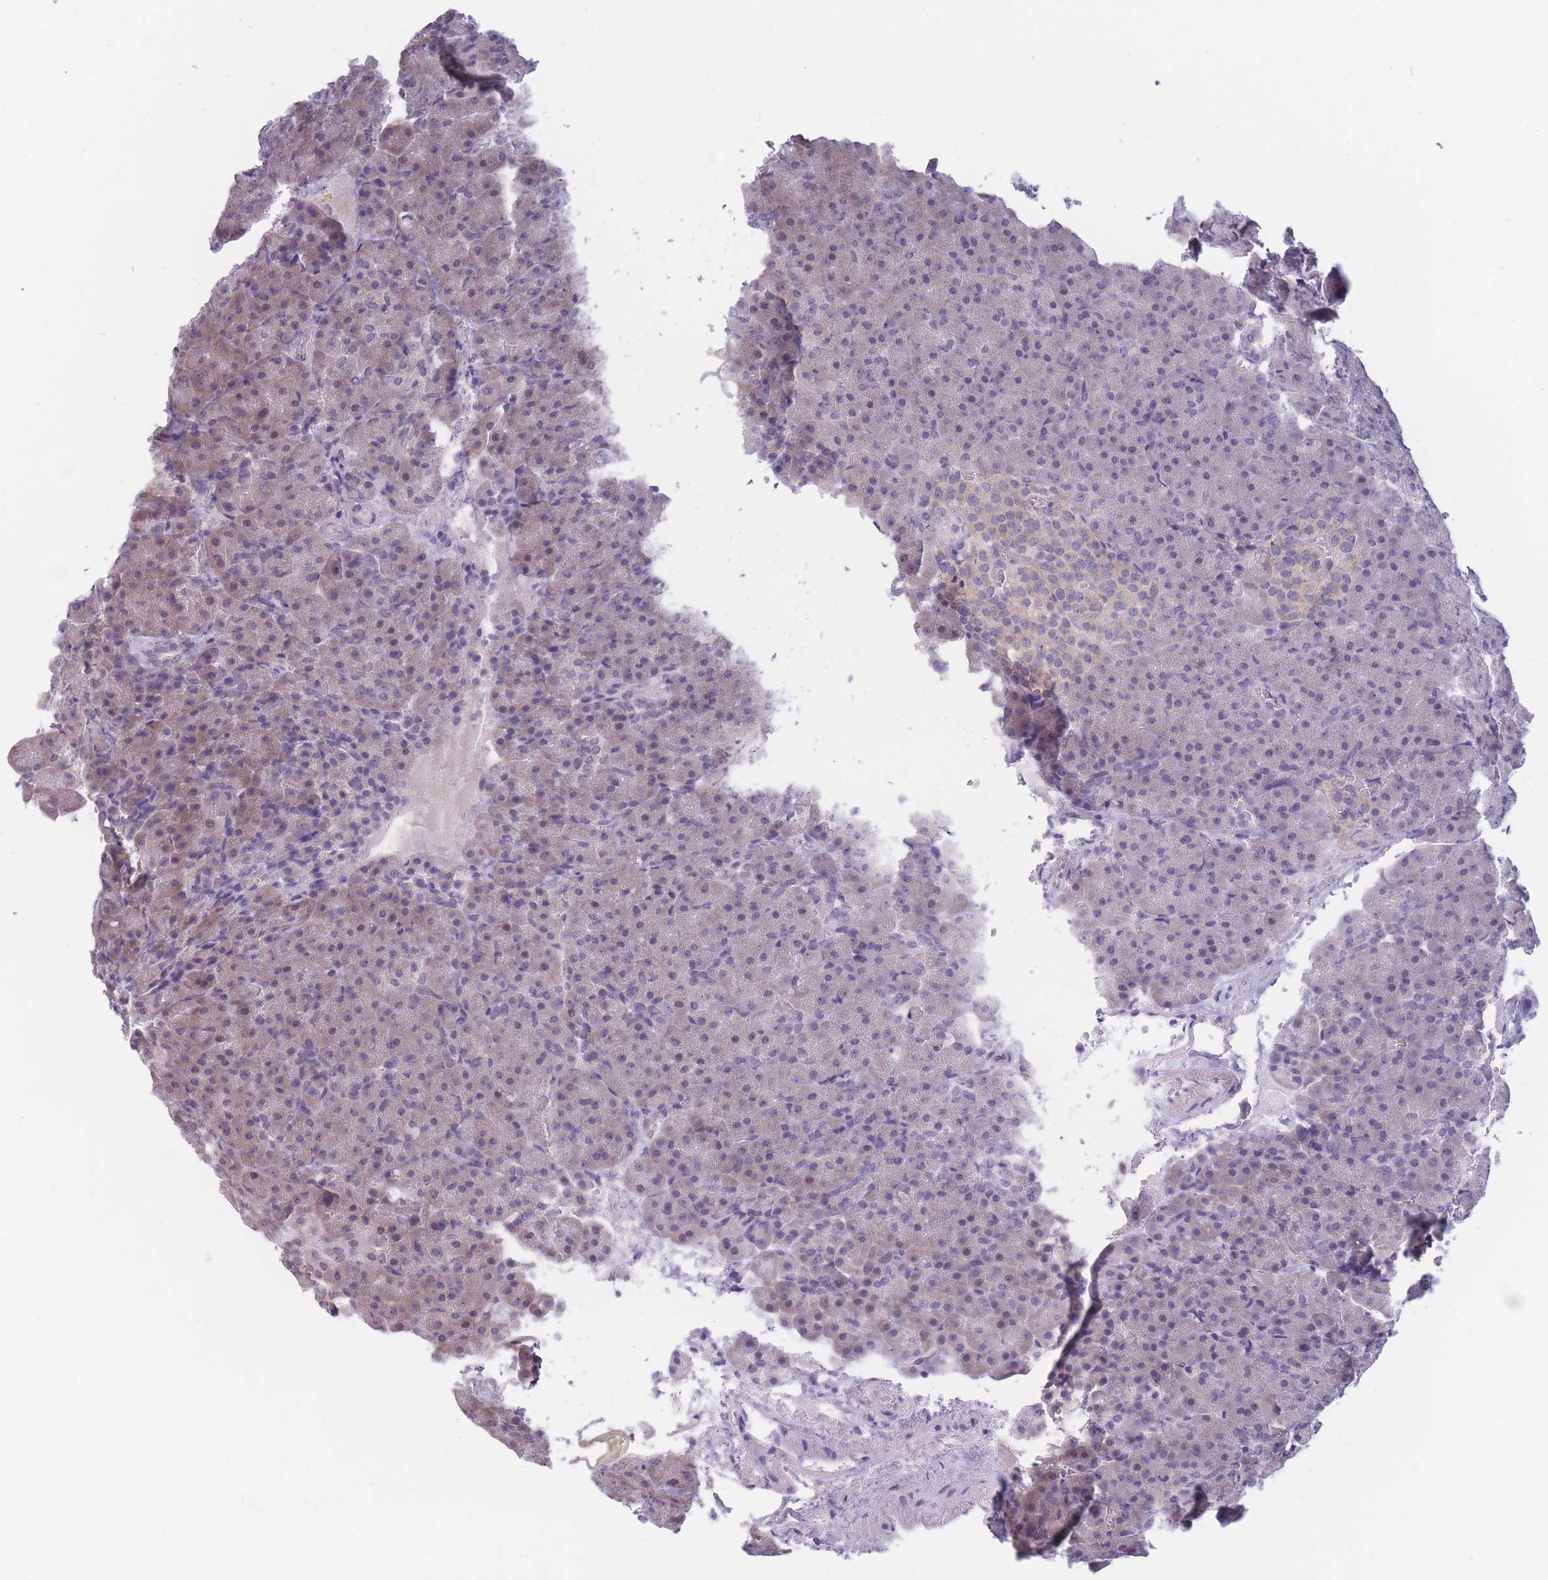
{"staining": {"intensity": "weak", "quantity": "25%-75%", "location": "cytoplasmic/membranous"}, "tissue": "pancreas", "cell_type": "Exocrine glandular cells", "image_type": "normal", "snomed": [{"axis": "morphology", "description": "Normal tissue, NOS"}, {"axis": "topography", "description": "Pancreas"}], "caption": "Immunohistochemistry (IHC) image of normal pancreas stained for a protein (brown), which reveals low levels of weak cytoplasmic/membranous expression in approximately 25%-75% of exocrine glandular cells.", "gene": "COL27A1", "patient": {"sex": "female", "age": 74}}